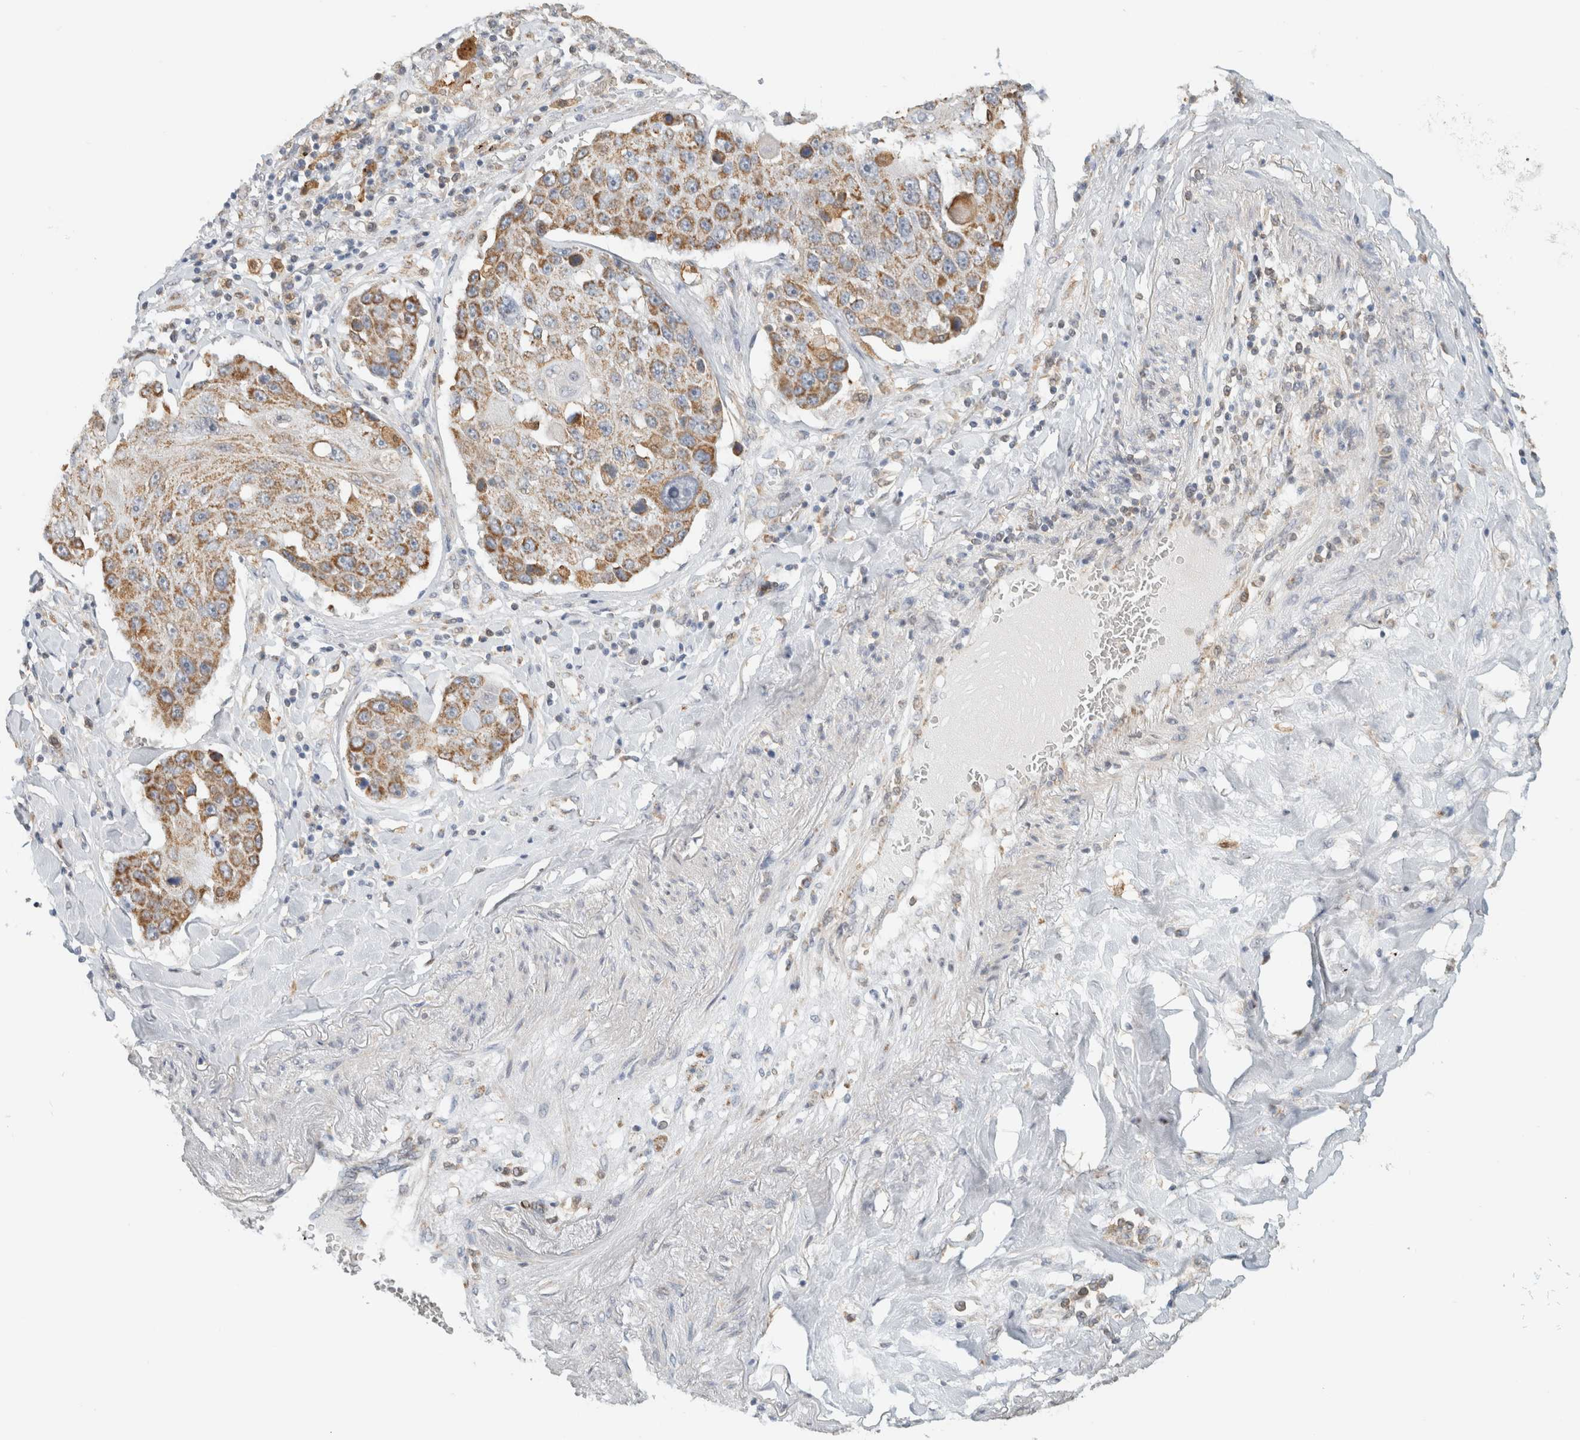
{"staining": {"intensity": "moderate", "quantity": "25%-75%", "location": "cytoplasmic/membranous"}, "tissue": "lung cancer", "cell_type": "Tumor cells", "image_type": "cancer", "snomed": [{"axis": "morphology", "description": "Squamous cell carcinoma, NOS"}, {"axis": "topography", "description": "Lung"}], "caption": "Tumor cells demonstrate medium levels of moderate cytoplasmic/membranous positivity in approximately 25%-75% of cells in human squamous cell carcinoma (lung). (brown staining indicates protein expression, while blue staining denotes nuclei).", "gene": "CAPG", "patient": {"sex": "male", "age": 61}}